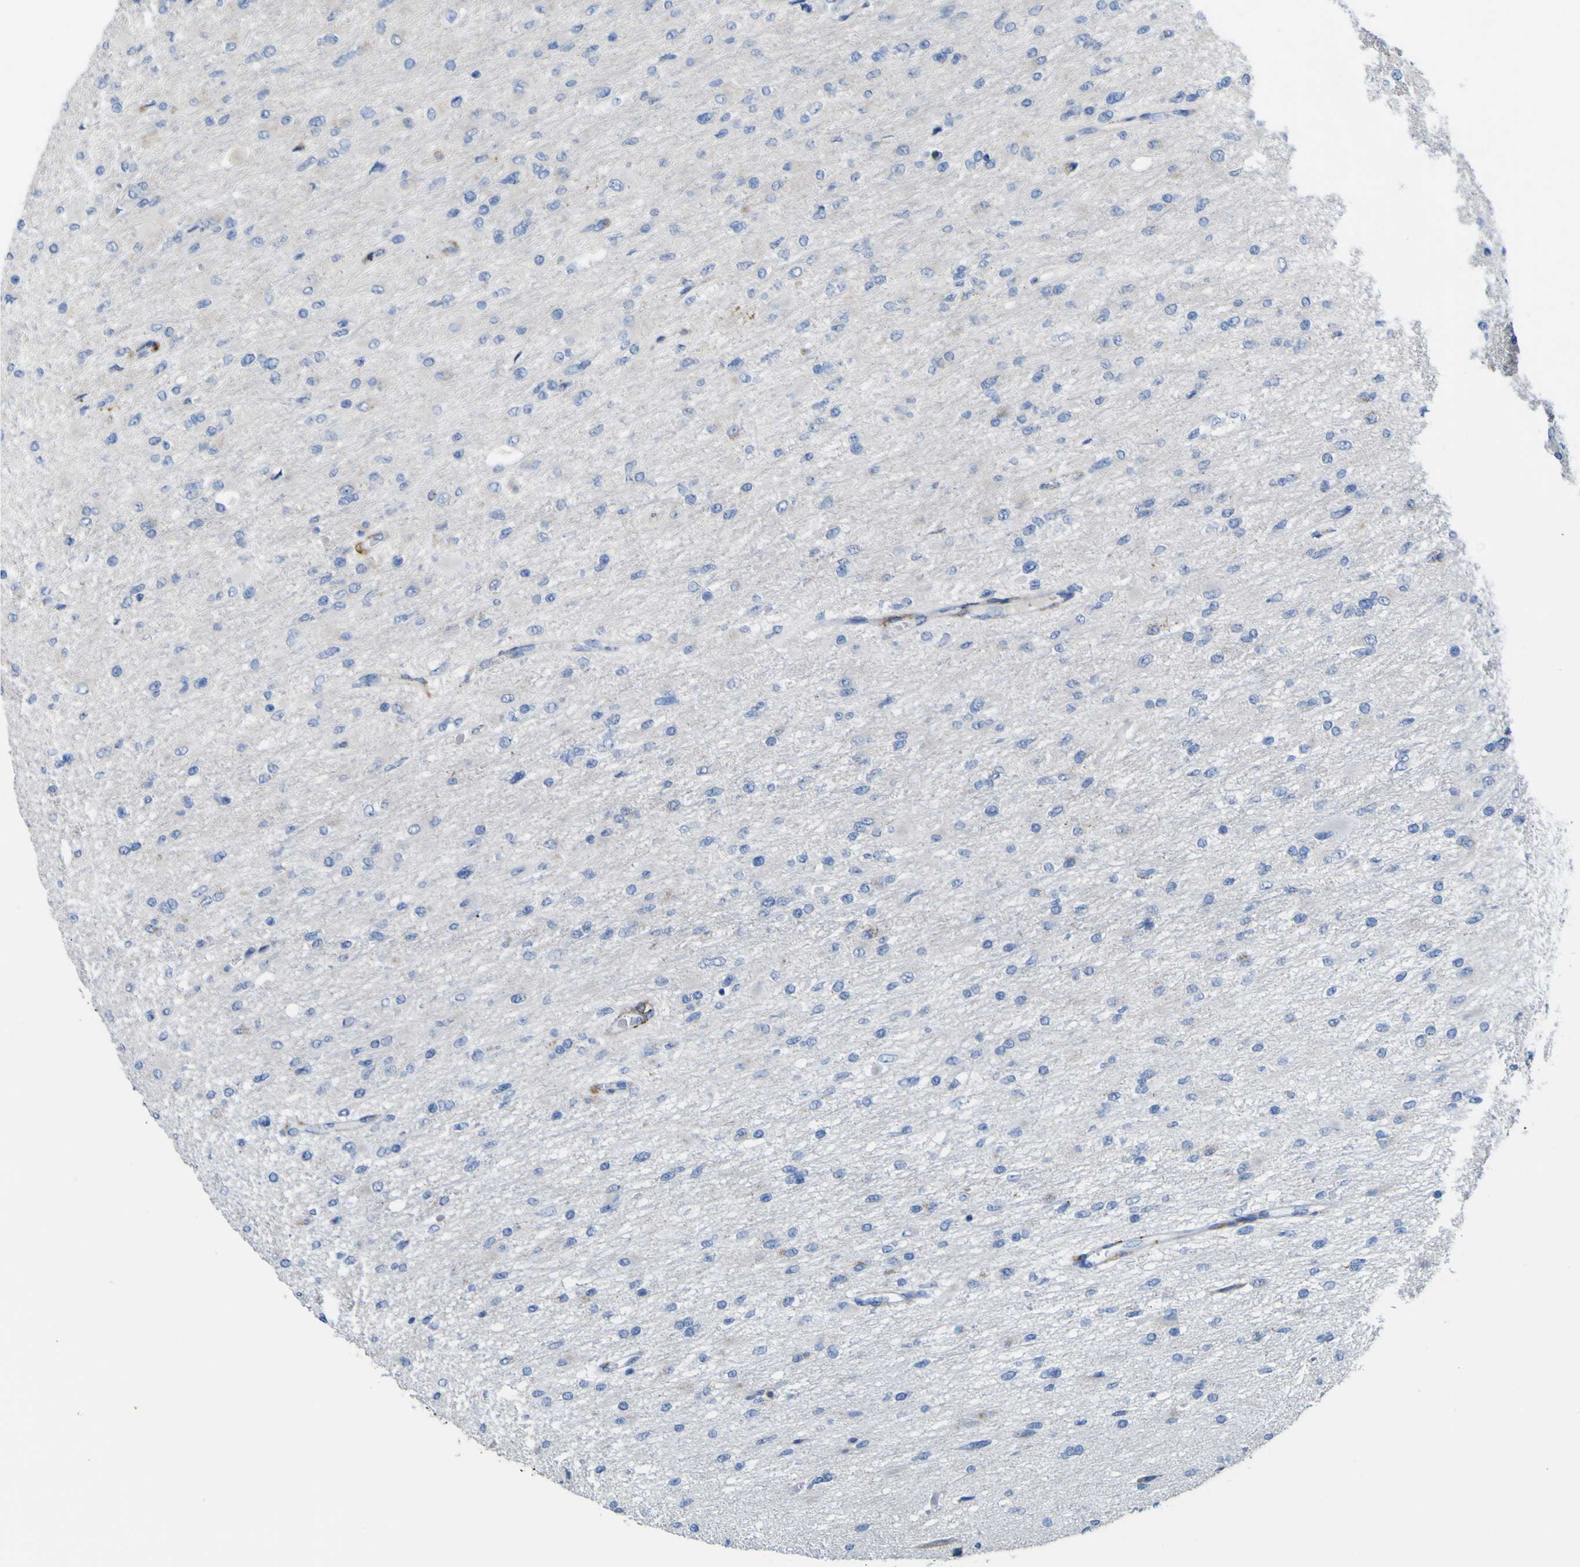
{"staining": {"intensity": "negative", "quantity": "none", "location": "none"}, "tissue": "glioma", "cell_type": "Tumor cells", "image_type": "cancer", "snomed": [{"axis": "morphology", "description": "Glioma, malignant, High grade"}, {"axis": "topography", "description": "Cerebral cortex"}], "caption": "High-grade glioma (malignant) was stained to show a protein in brown. There is no significant expression in tumor cells.", "gene": "PTPRF", "patient": {"sex": "female", "age": 36}}